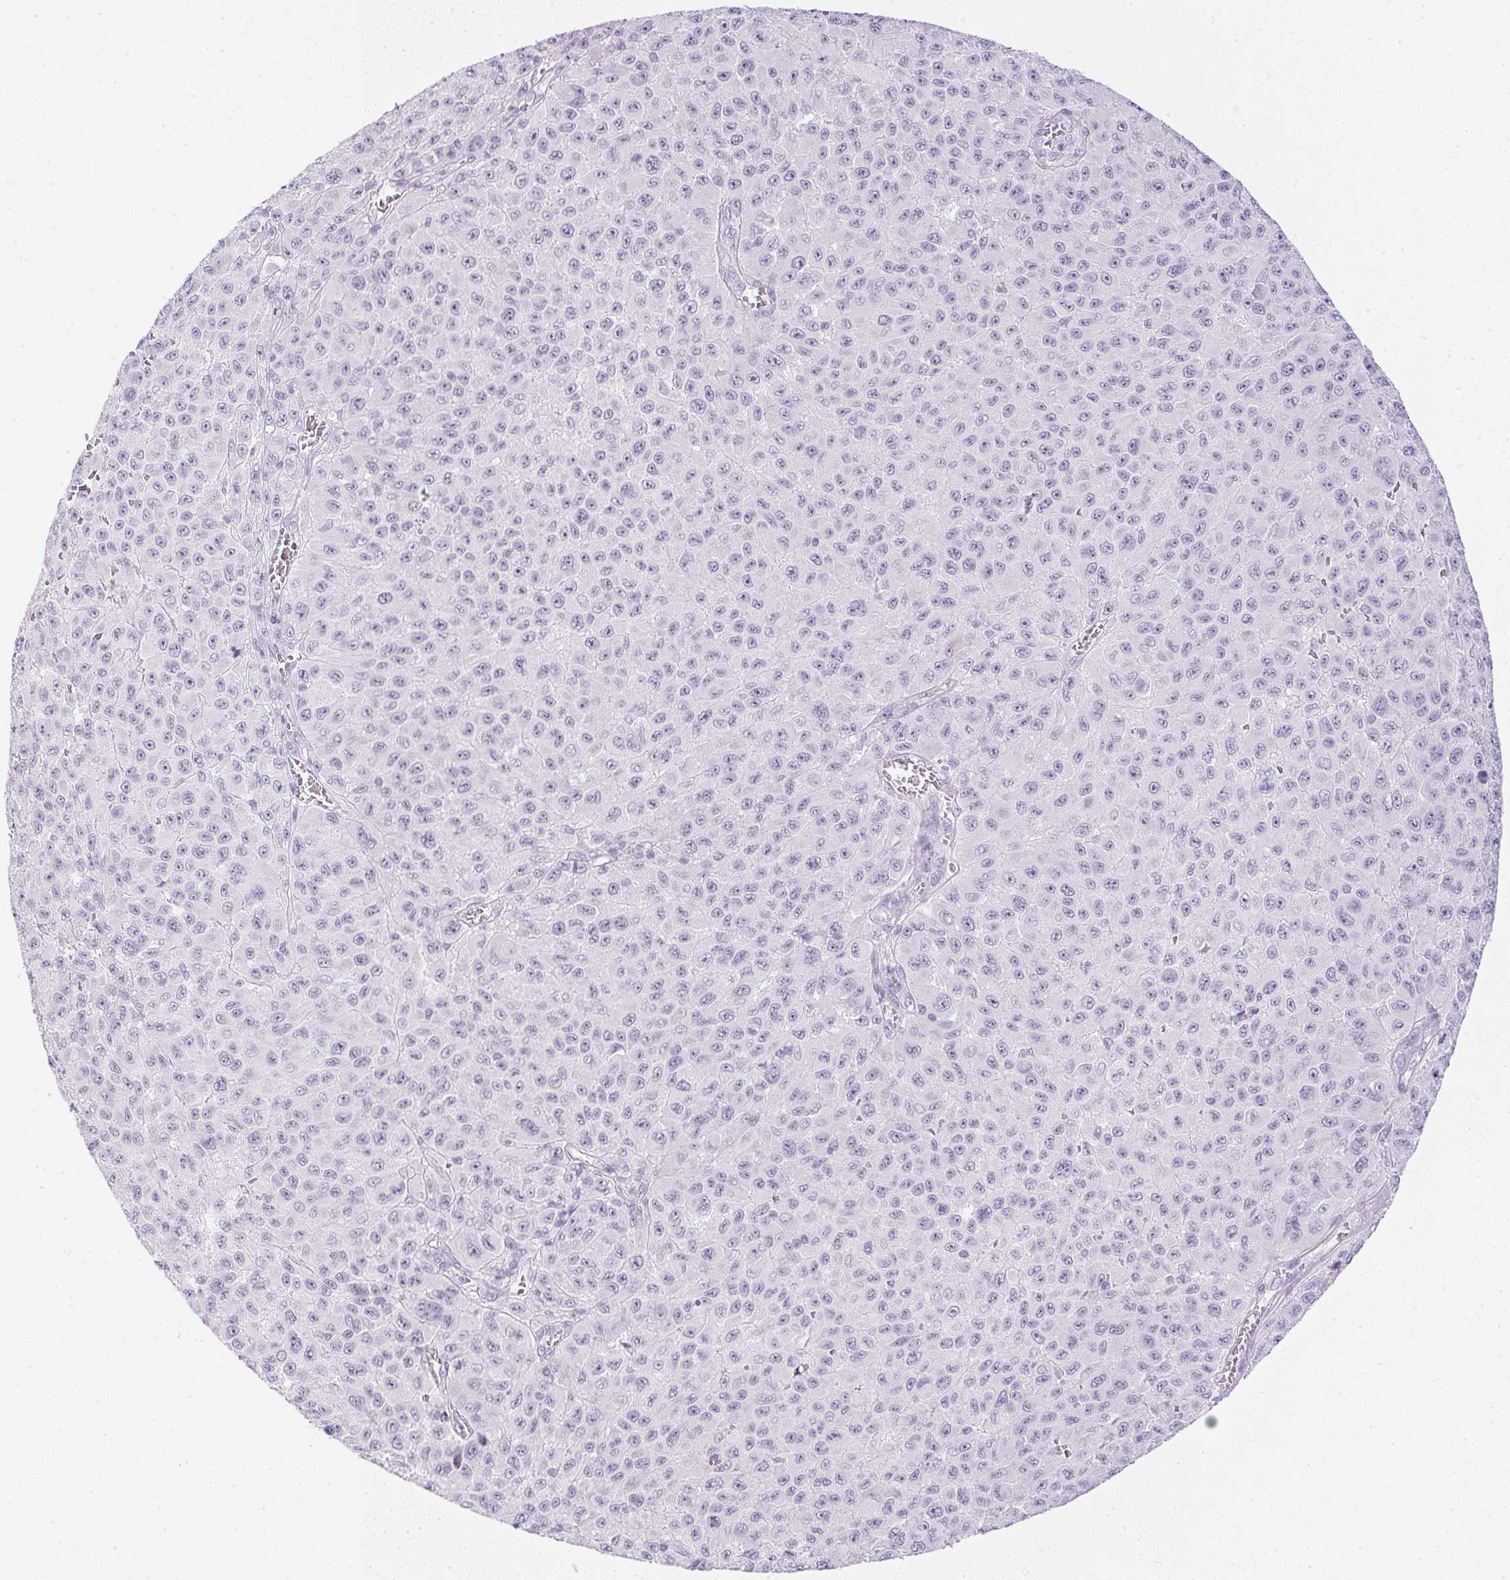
{"staining": {"intensity": "negative", "quantity": "none", "location": "none"}, "tissue": "melanoma", "cell_type": "Tumor cells", "image_type": "cancer", "snomed": [{"axis": "morphology", "description": "Malignant melanoma, NOS"}, {"axis": "topography", "description": "Skin"}], "caption": "Immunohistochemistry (IHC) histopathology image of neoplastic tissue: melanoma stained with DAB exhibits no significant protein staining in tumor cells.", "gene": "CPB1", "patient": {"sex": "male", "age": 73}}